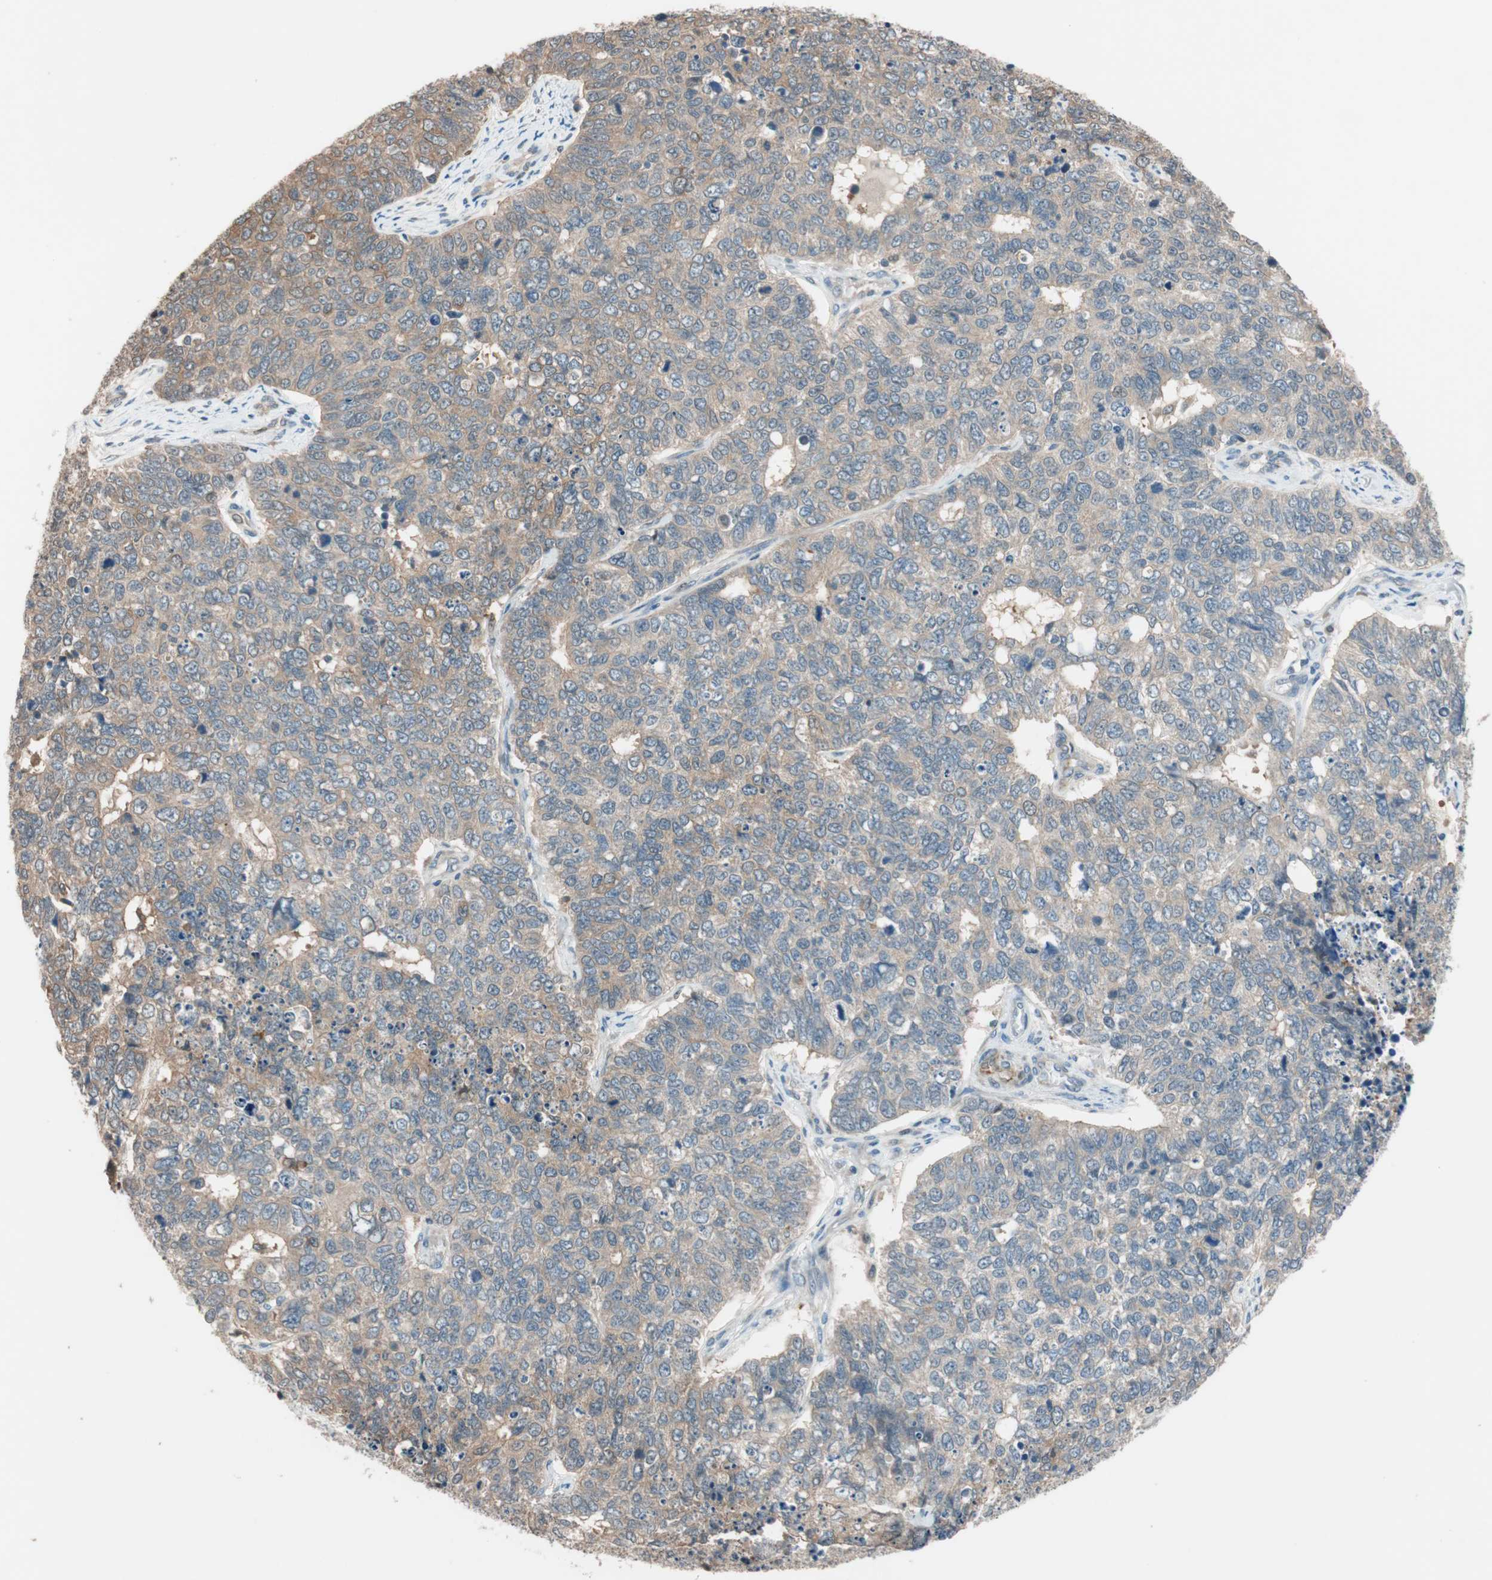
{"staining": {"intensity": "weak", "quantity": ">75%", "location": "cytoplasmic/membranous"}, "tissue": "cervical cancer", "cell_type": "Tumor cells", "image_type": "cancer", "snomed": [{"axis": "morphology", "description": "Squamous cell carcinoma, NOS"}, {"axis": "topography", "description": "Cervix"}], "caption": "A low amount of weak cytoplasmic/membranous expression is seen in approximately >75% of tumor cells in cervical cancer (squamous cell carcinoma) tissue.", "gene": "PIK3R3", "patient": {"sex": "female", "age": 63}}